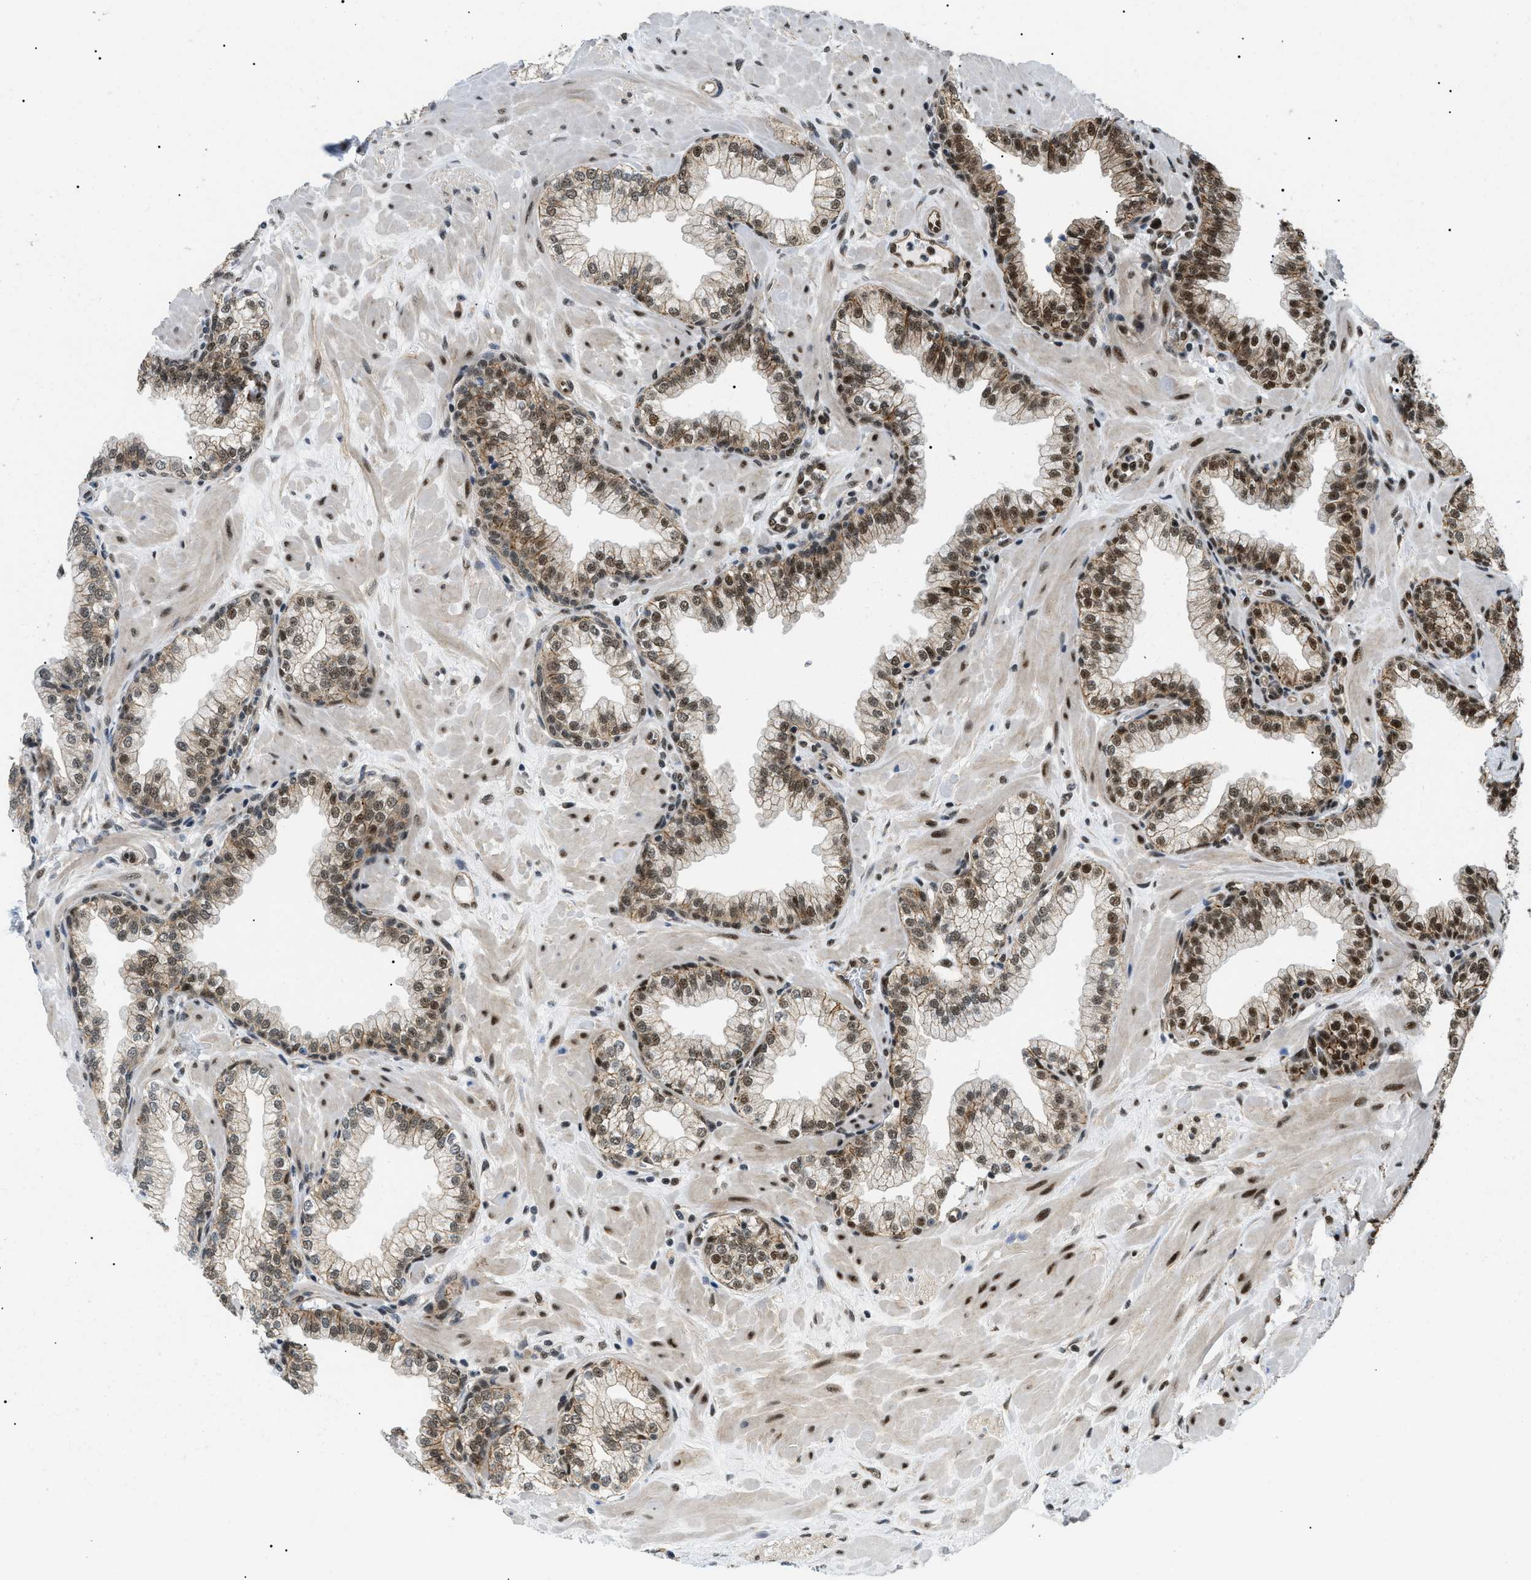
{"staining": {"intensity": "moderate", "quantity": ">75%", "location": "cytoplasmic/membranous,nuclear"}, "tissue": "prostate", "cell_type": "Glandular cells", "image_type": "normal", "snomed": [{"axis": "morphology", "description": "Normal tissue, NOS"}, {"axis": "morphology", "description": "Urothelial carcinoma, Low grade"}, {"axis": "topography", "description": "Urinary bladder"}, {"axis": "topography", "description": "Prostate"}], "caption": "IHC of normal human prostate shows medium levels of moderate cytoplasmic/membranous,nuclear staining in about >75% of glandular cells.", "gene": "CWC25", "patient": {"sex": "male", "age": 60}}